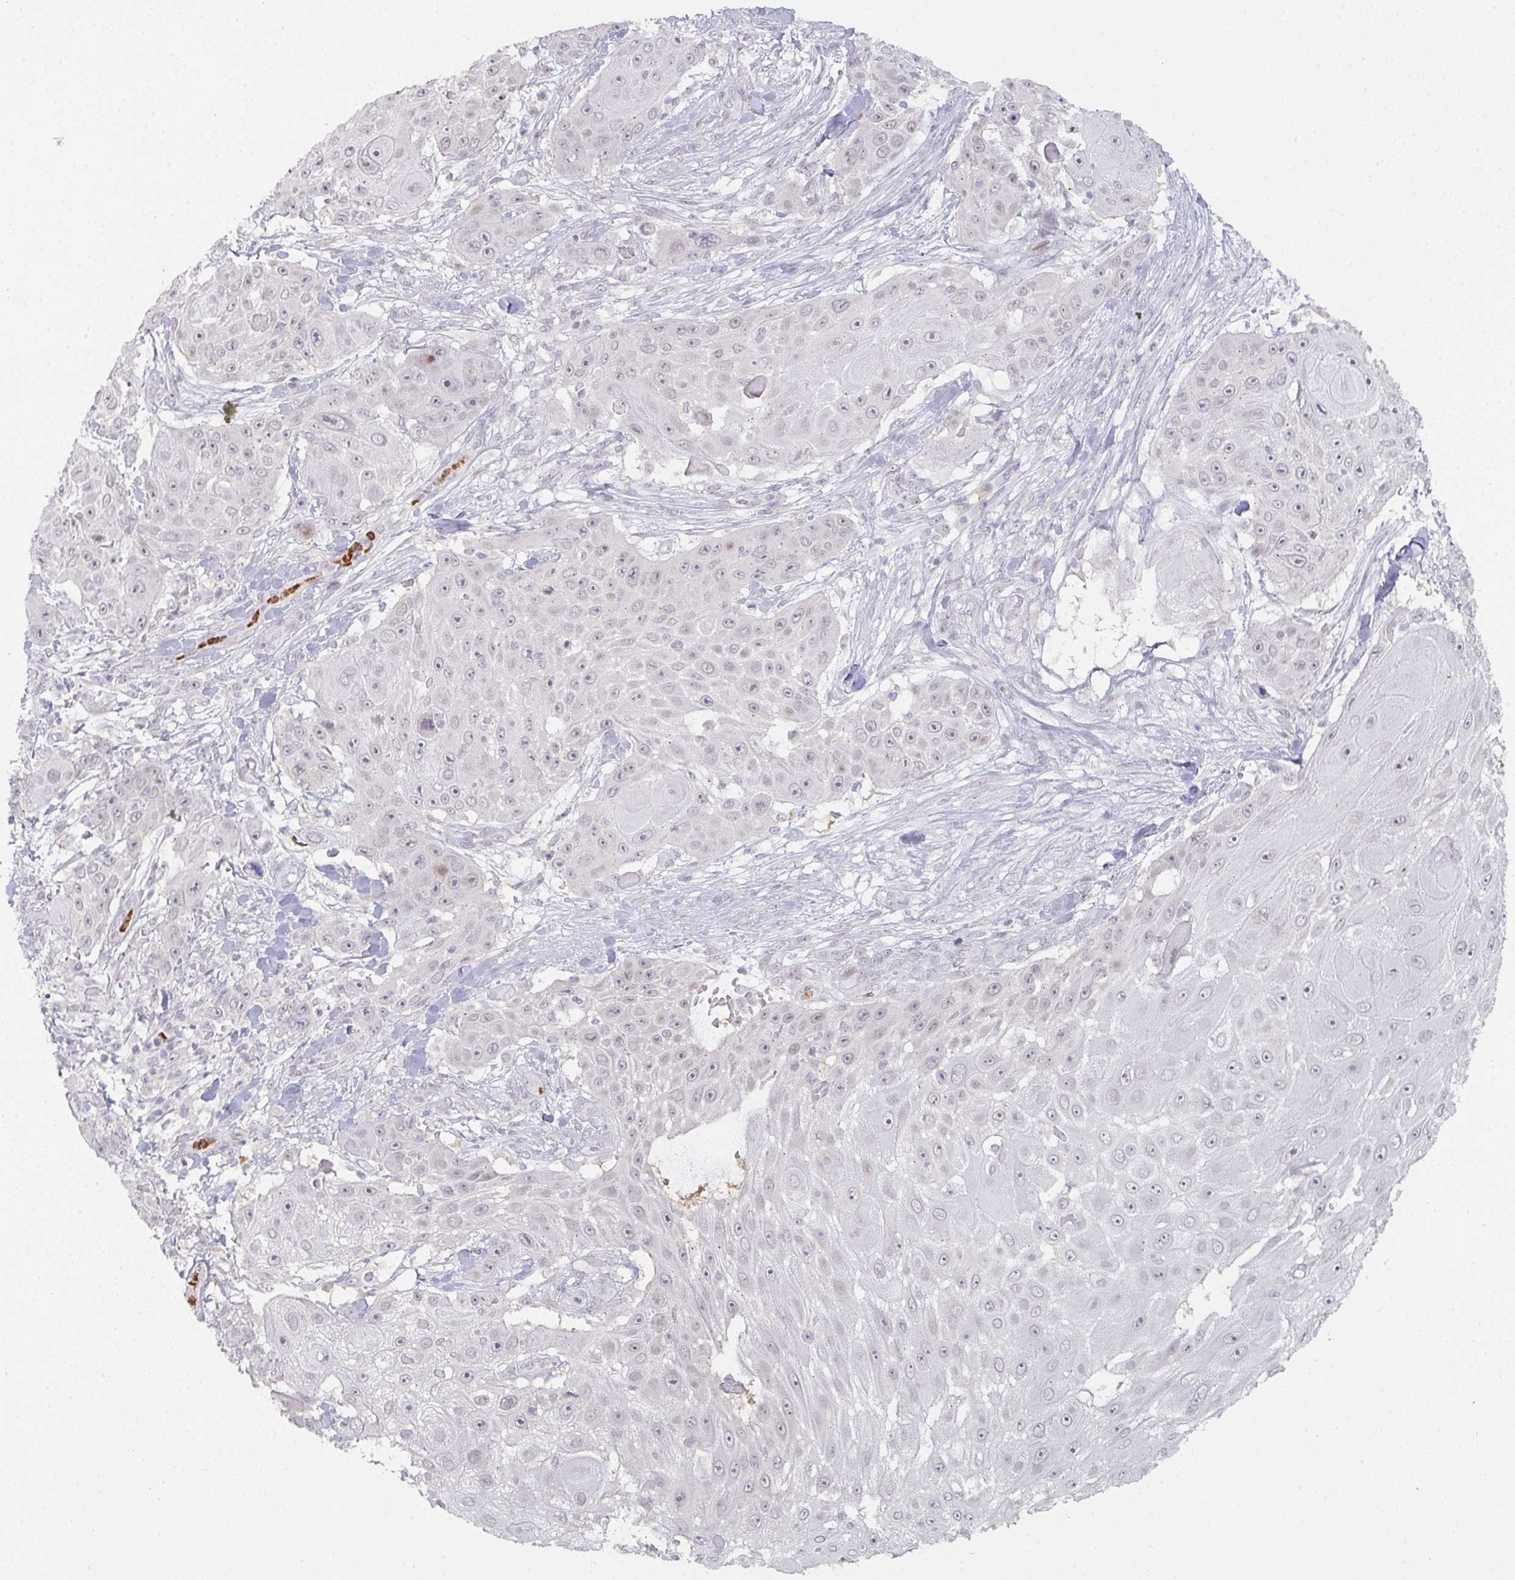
{"staining": {"intensity": "weak", "quantity": "<25%", "location": "nuclear"}, "tissue": "skin cancer", "cell_type": "Tumor cells", "image_type": "cancer", "snomed": [{"axis": "morphology", "description": "Squamous cell carcinoma, NOS"}, {"axis": "topography", "description": "Skin"}], "caption": "Squamous cell carcinoma (skin) was stained to show a protein in brown. There is no significant positivity in tumor cells.", "gene": "LIN54", "patient": {"sex": "female", "age": 86}}